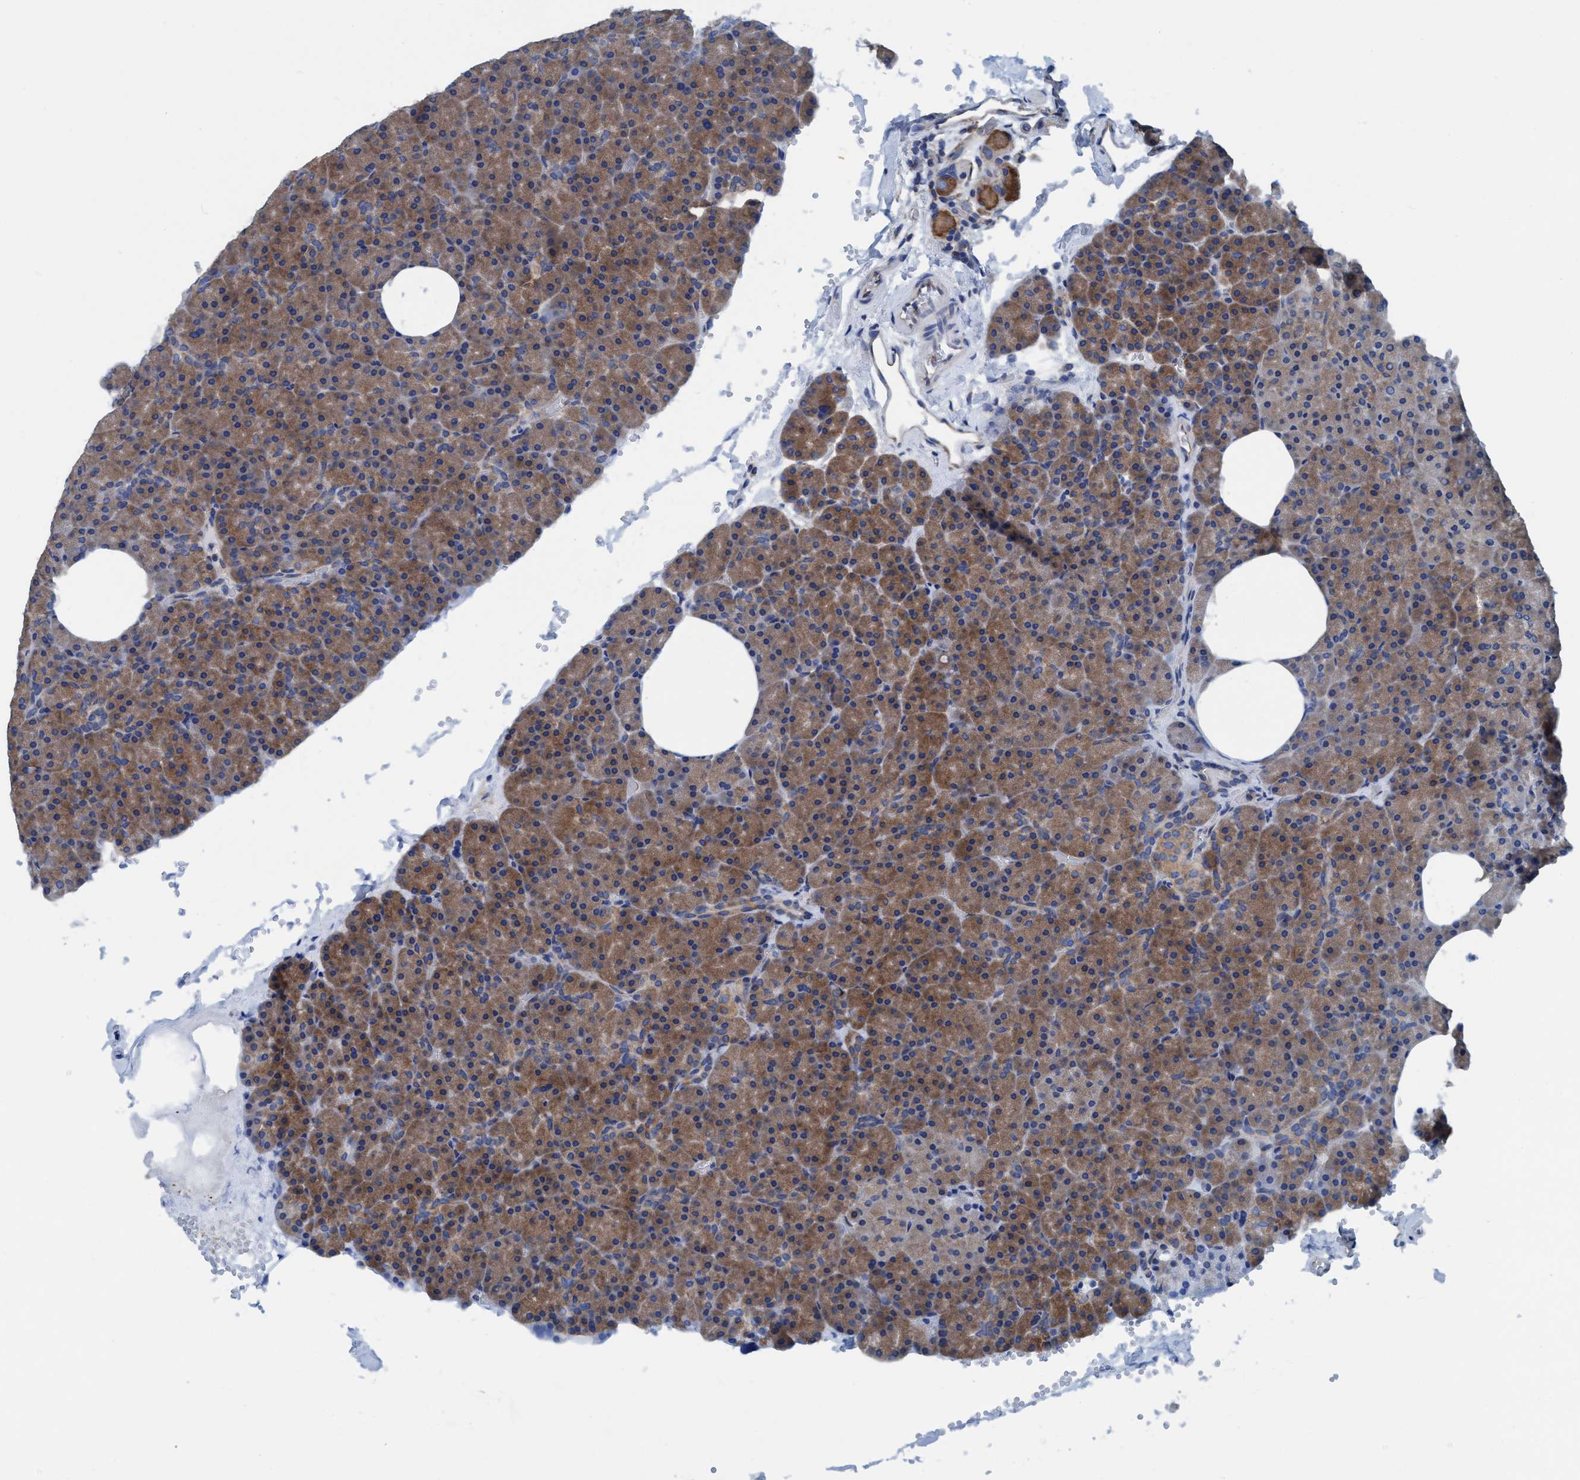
{"staining": {"intensity": "moderate", "quantity": ">75%", "location": "cytoplasmic/membranous"}, "tissue": "pancreas", "cell_type": "Exocrine glandular cells", "image_type": "normal", "snomed": [{"axis": "morphology", "description": "Normal tissue, NOS"}, {"axis": "morphology", "description": "Carcinoid, malignant, NOS"}, {"axis": "topography", "description": "Pancreas"}], "caption": "A histopathology image of human pancreas stained for a protein exhibits moderate cytoplasmic/membranous brown staining in exocrine glandular cells.", "gene": "NMT1", "patient": {"sex": "female", "age": 35}}